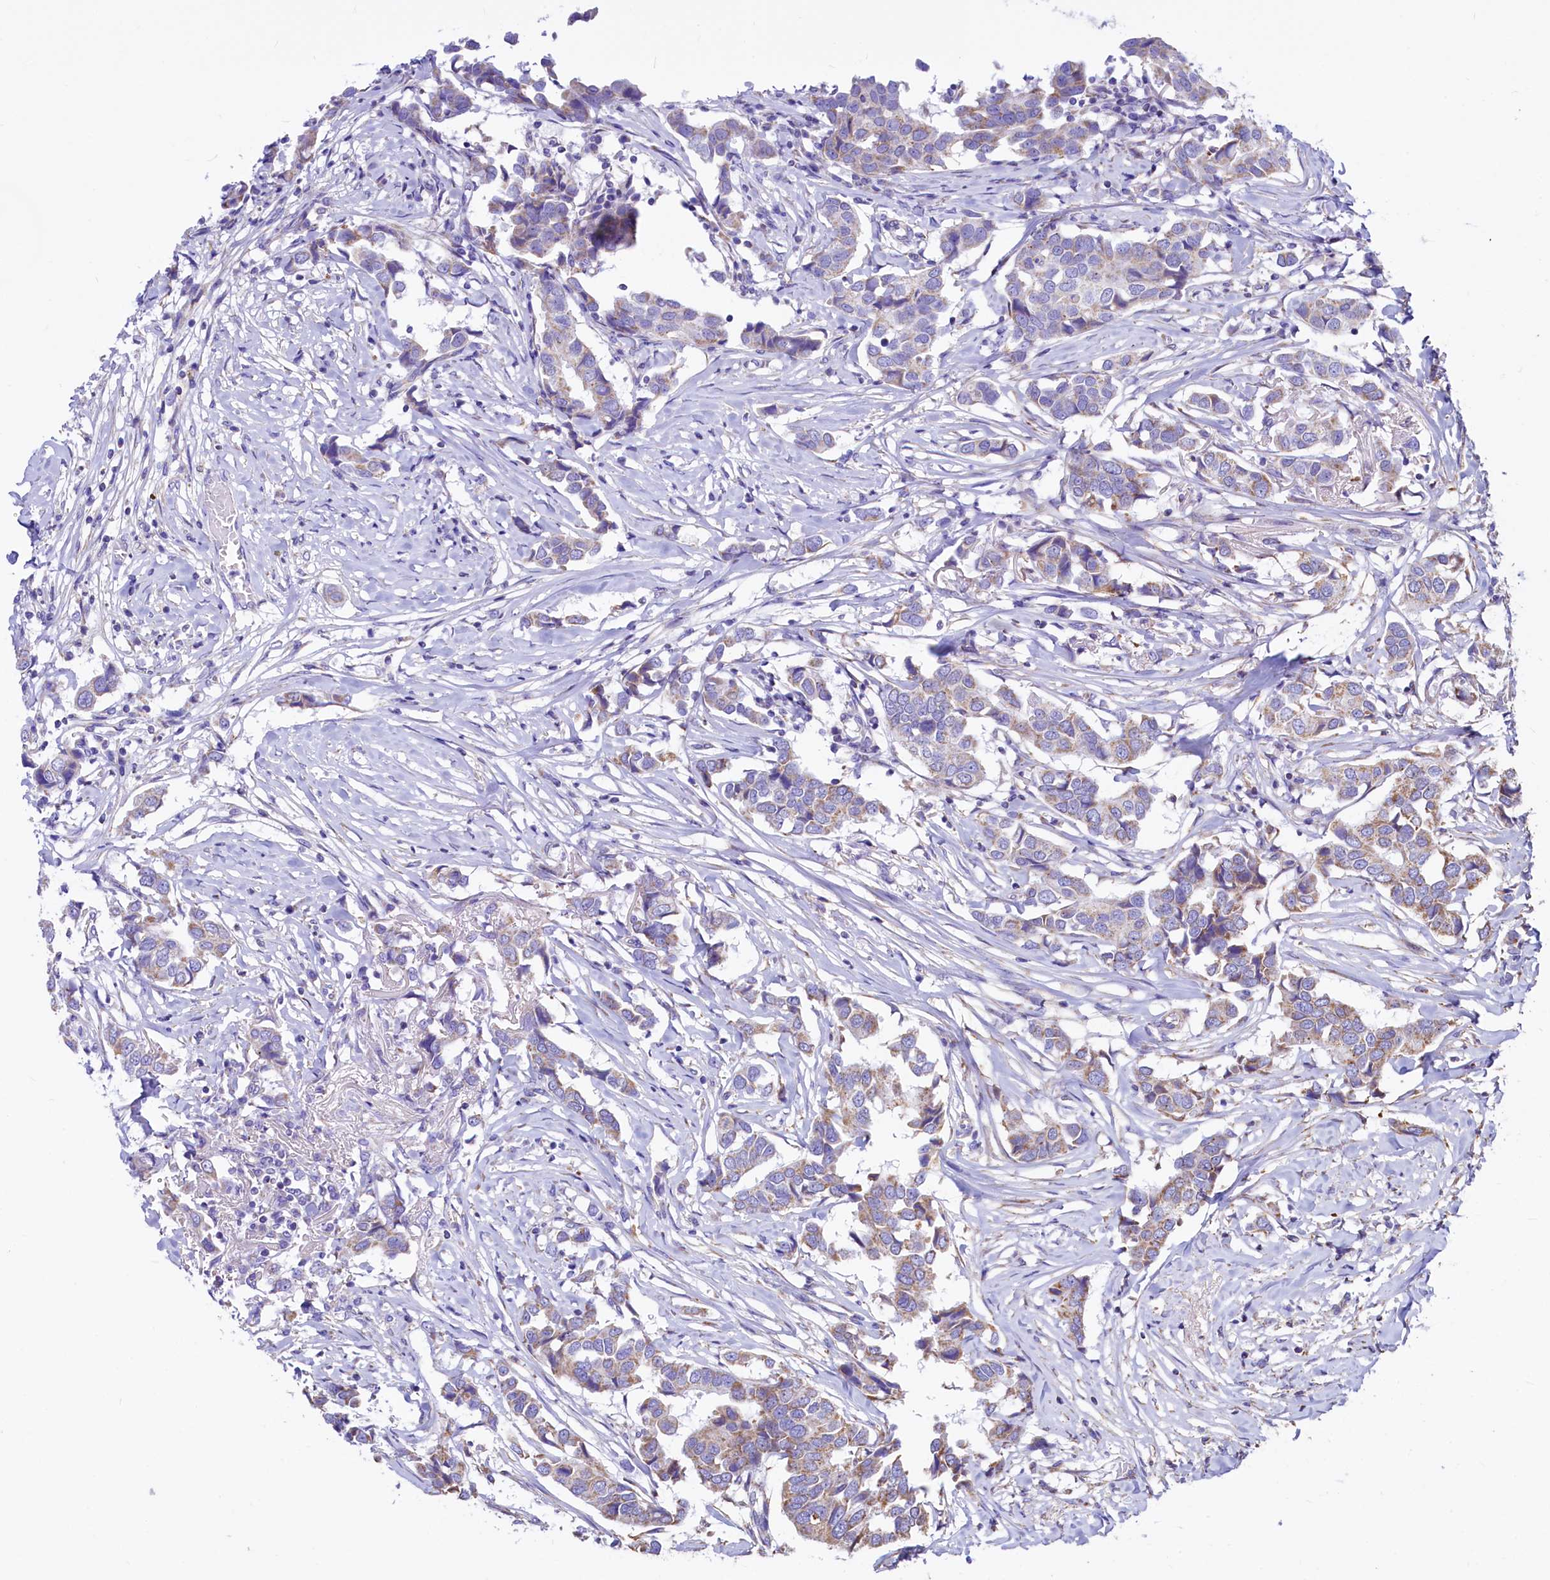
{"staining": {"intensity": "weak", "quantity": "<25%", "location": "cytoplasmic/membranous"}, "tissue": "breast cancer", "cell_type": "Tumor cells", "image_type": "cancer", "snomed": [{"axis": "morphology", "description": "Duct carcinoma"}, {"axis": "topography", "description": "Breast"}], "caption": "Breast cancer stained for a protein using immunohistochemistry (IHC) demonstrates no staining tumor cells.", "gene": "VWCE", "patient": {"sex": "female", "age": 80}}